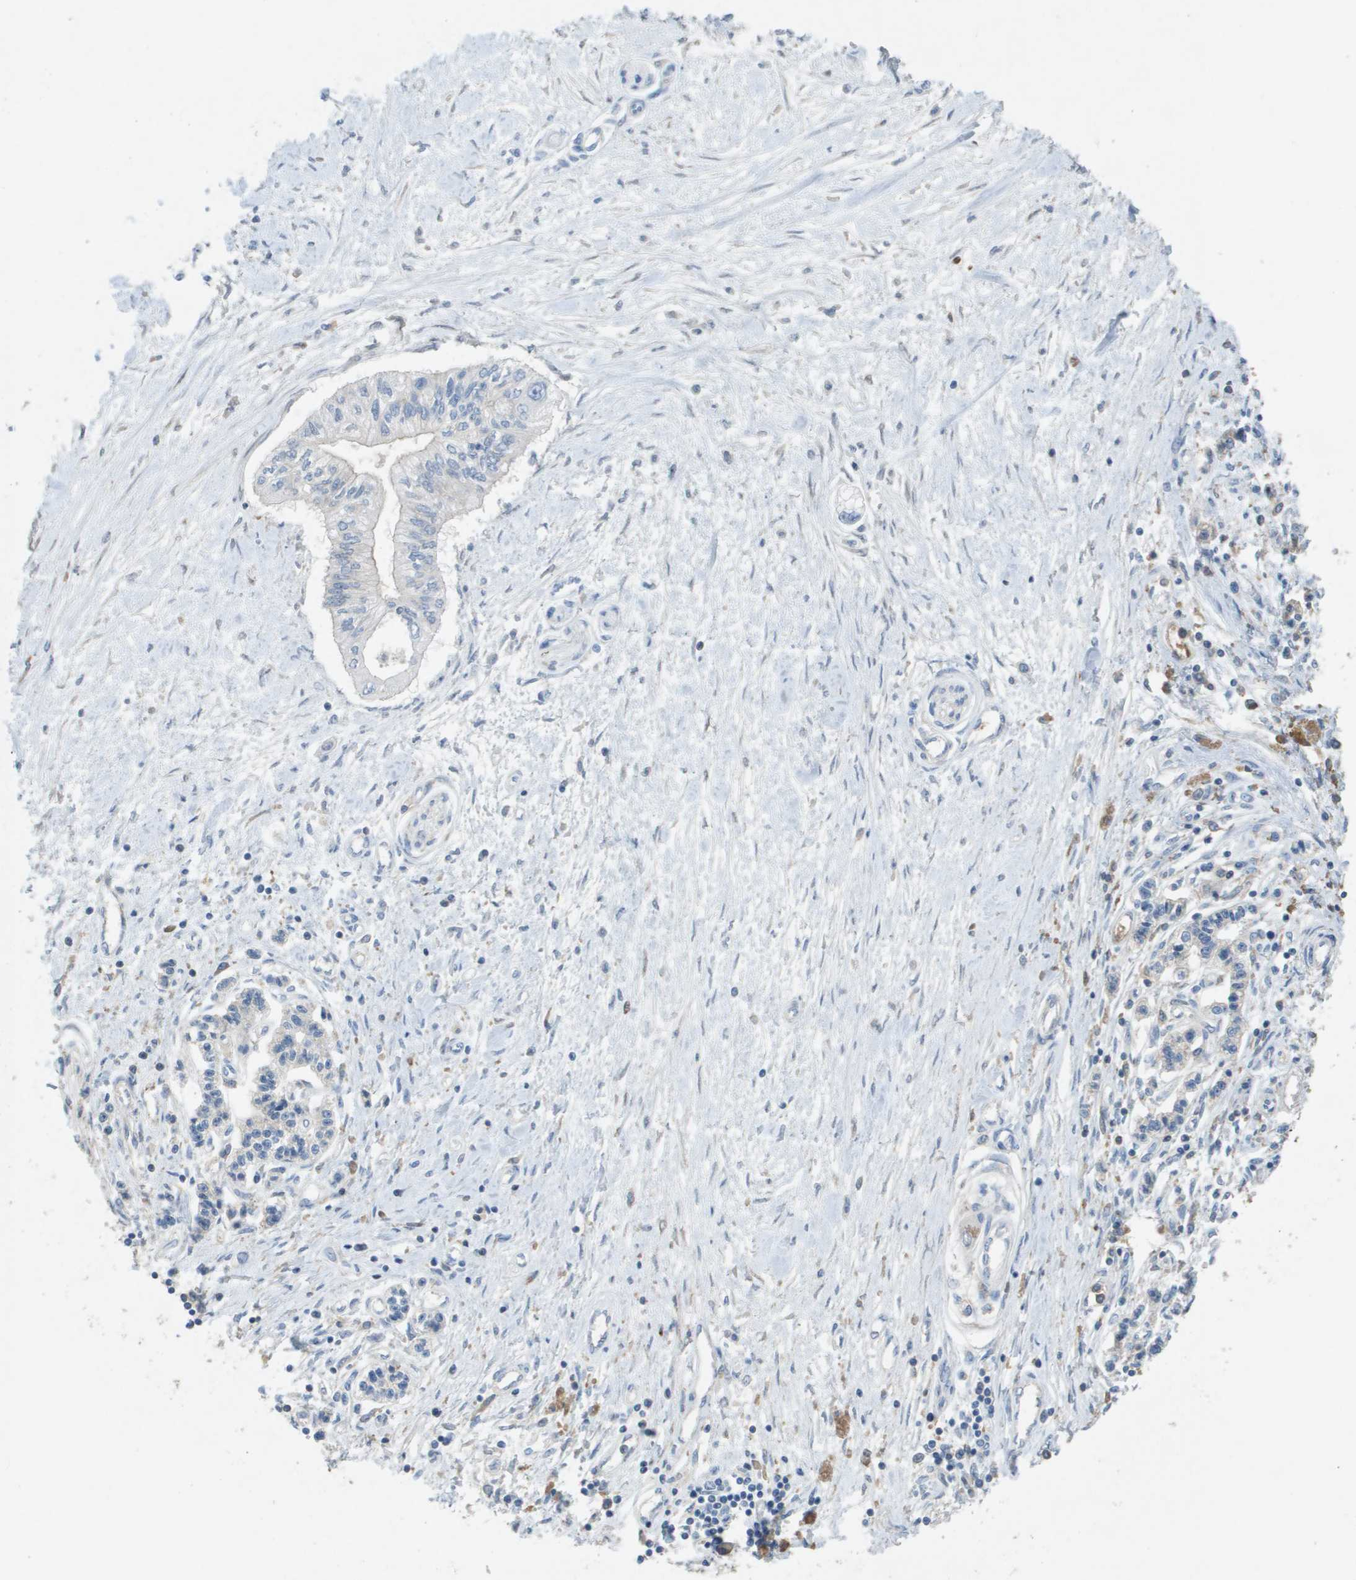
{"staining": {"intensity": "negative", "quantity": "none", "location": "none"}, "tissue": "pancreatic cancer", "cell_type": "Tumor cells", "image_type": "cancer", "snomed": [{"axis": "morphology", "description": "Adenocarcinoma, NOS"}, {"axis": "topography", "description": "Pancreas"}], "caption": "Immunohistochemistry image of pancreatic cancer (adenocarcinoma) stained for a protein (brown), which displays no staining in tumor cells.", "gene": "CLCA4", "patient": {"sex": "female", "age": 77}}